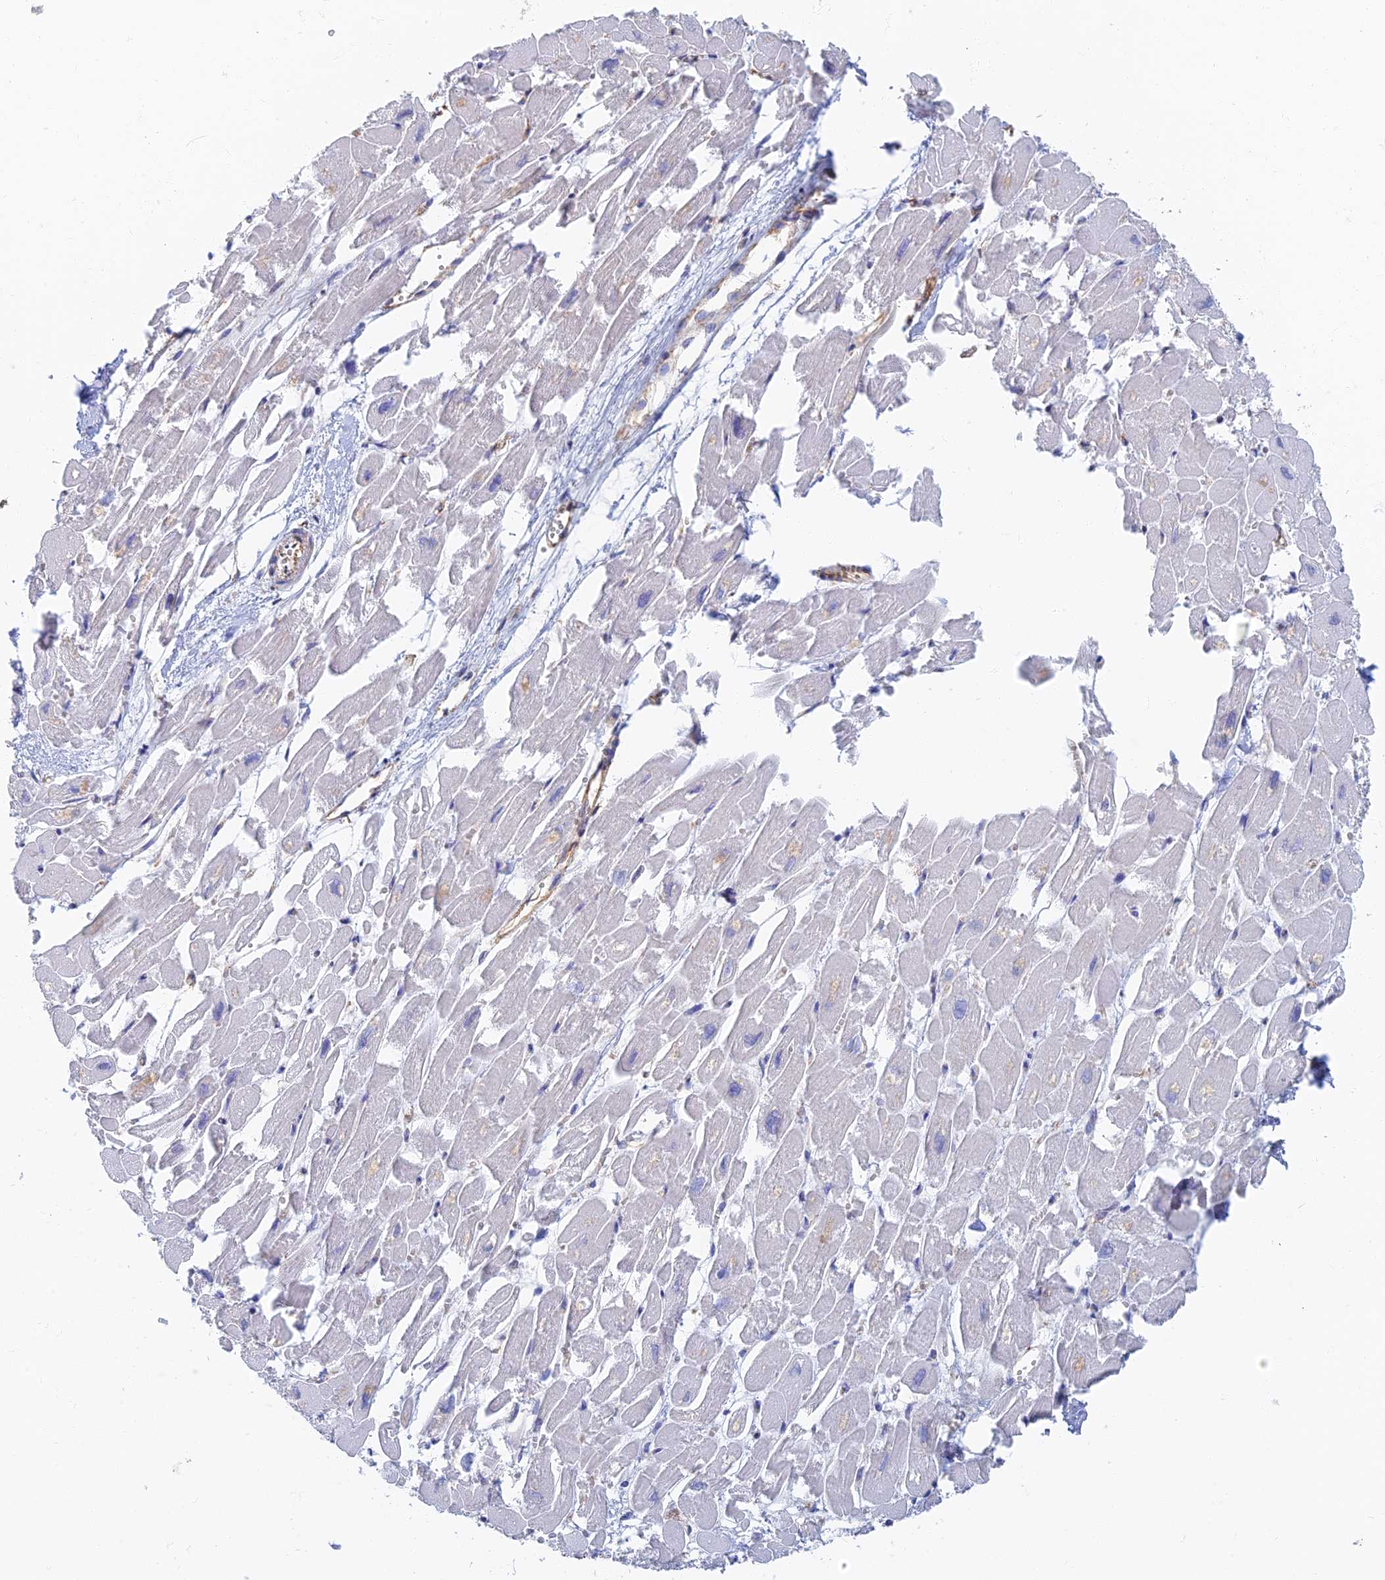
{"staining": {"intensity": "negative", "quantity": "none", "location": "none"}, "tissue": "heart muscle", "cell_type": "Cardiomyocytes", "image_type": "normal", "snomed": [{"axis": "morphology", "description": "Normal tissue, NOS"}, {"axis": "topography", "description": "Heart"}], "caption": "IHC histopathology image of unremarkable heart muscle stained for a protein (brown), which exhibits no expression in cardiomyocytes.", "gene": "RMC1", "patient": {"sex": "male", "age": 54}}